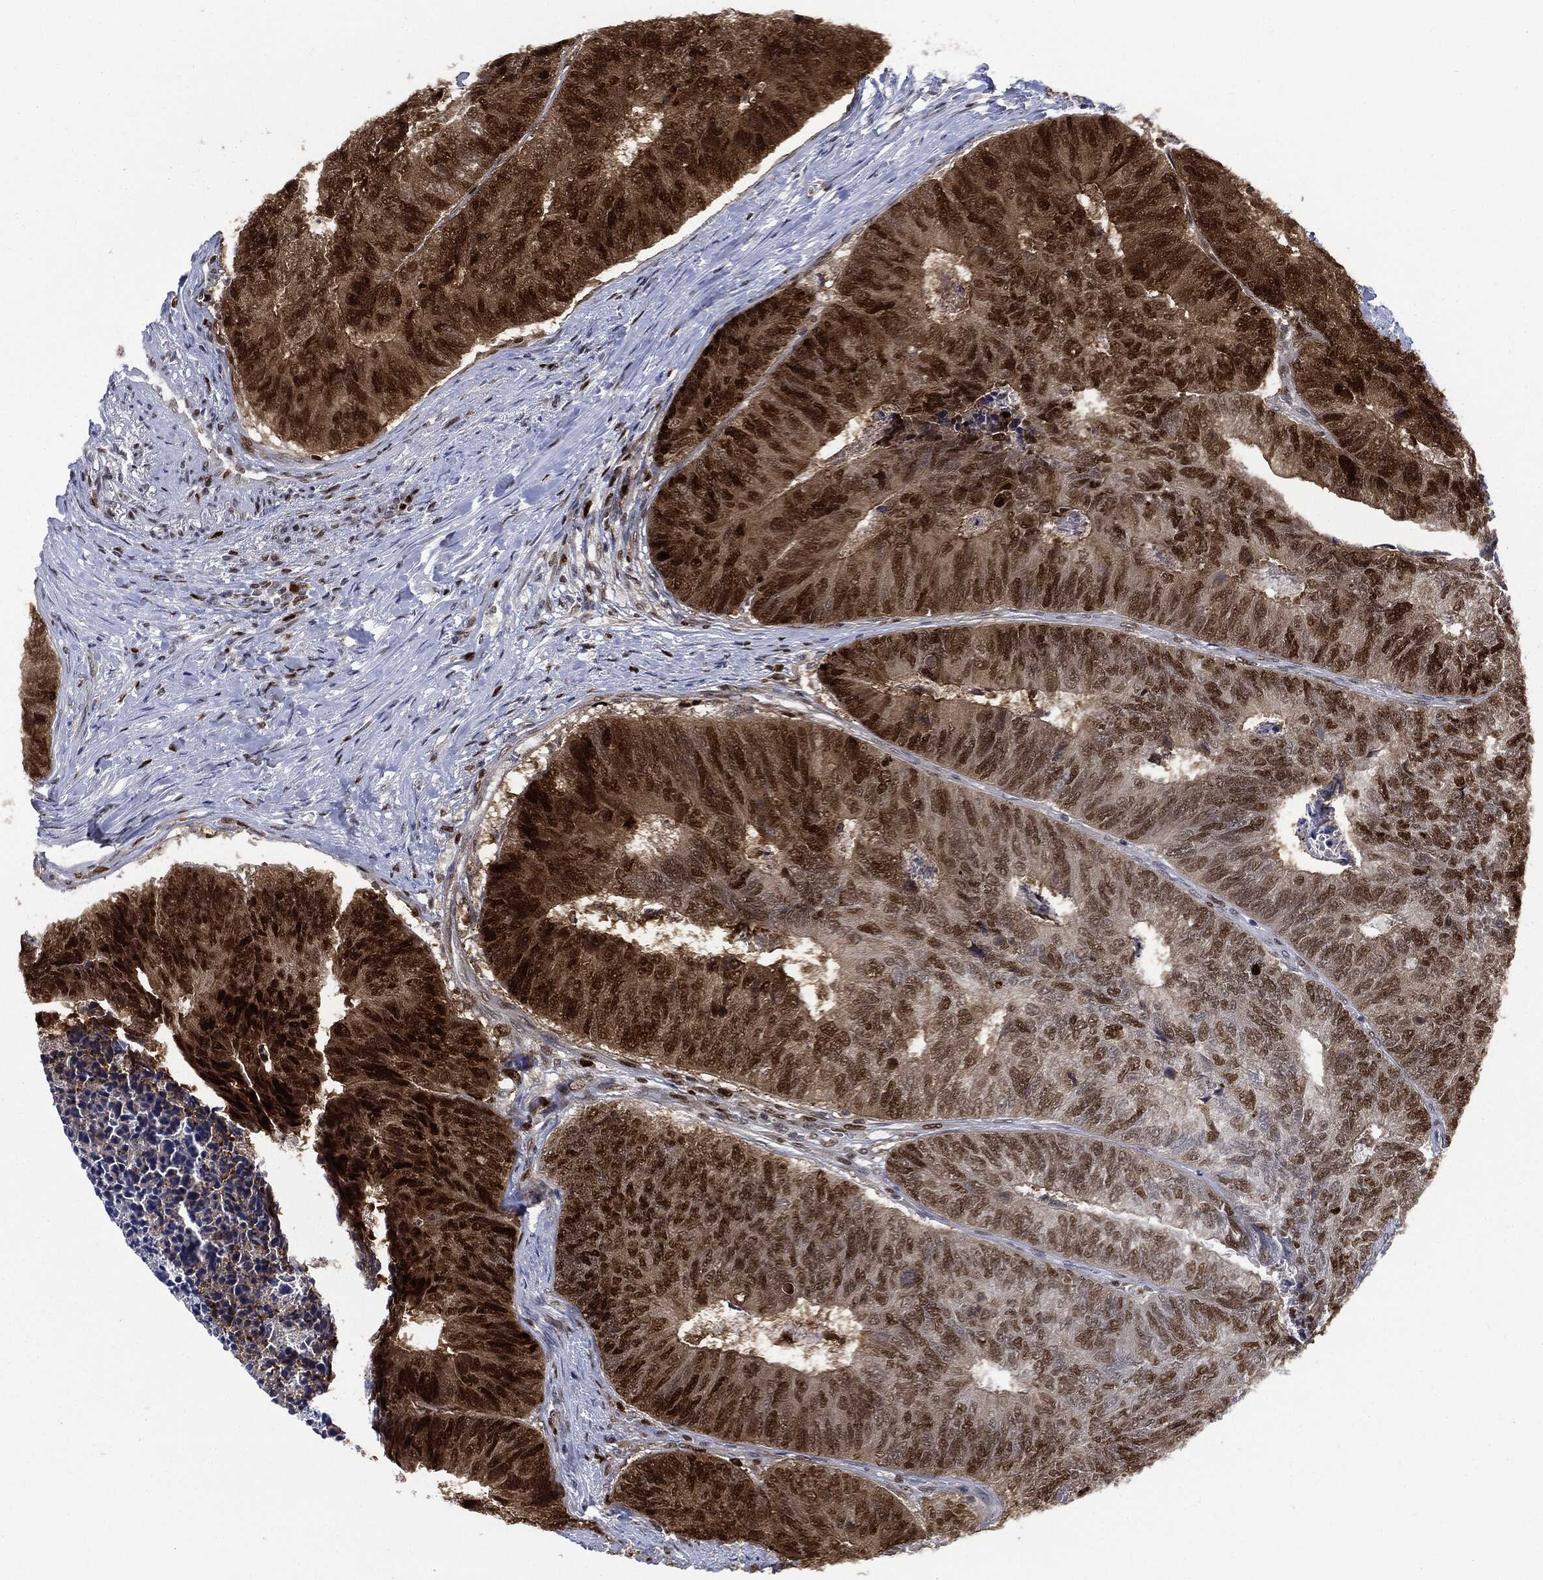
{"staining": {"intensity": "strong", "quantity": "25%-75%", "location": "nuclear"}, "tissue": "colorectal cancer", "cell_type": "Tumor cells", "image_type": "cancer", "snomed": [{"axis": "morphology", "description": "Adenocarcinoma, NOS"}, {"axis": "topography", "description": "Colon"}], "caption": "A photomicrograph of adenocarcinoma (colorectal) stained for a protein exhibits strong nuclear brown staining in tumor cells.", "gene": "PCNA", "patient": {"sex": "female", "age": 67}}